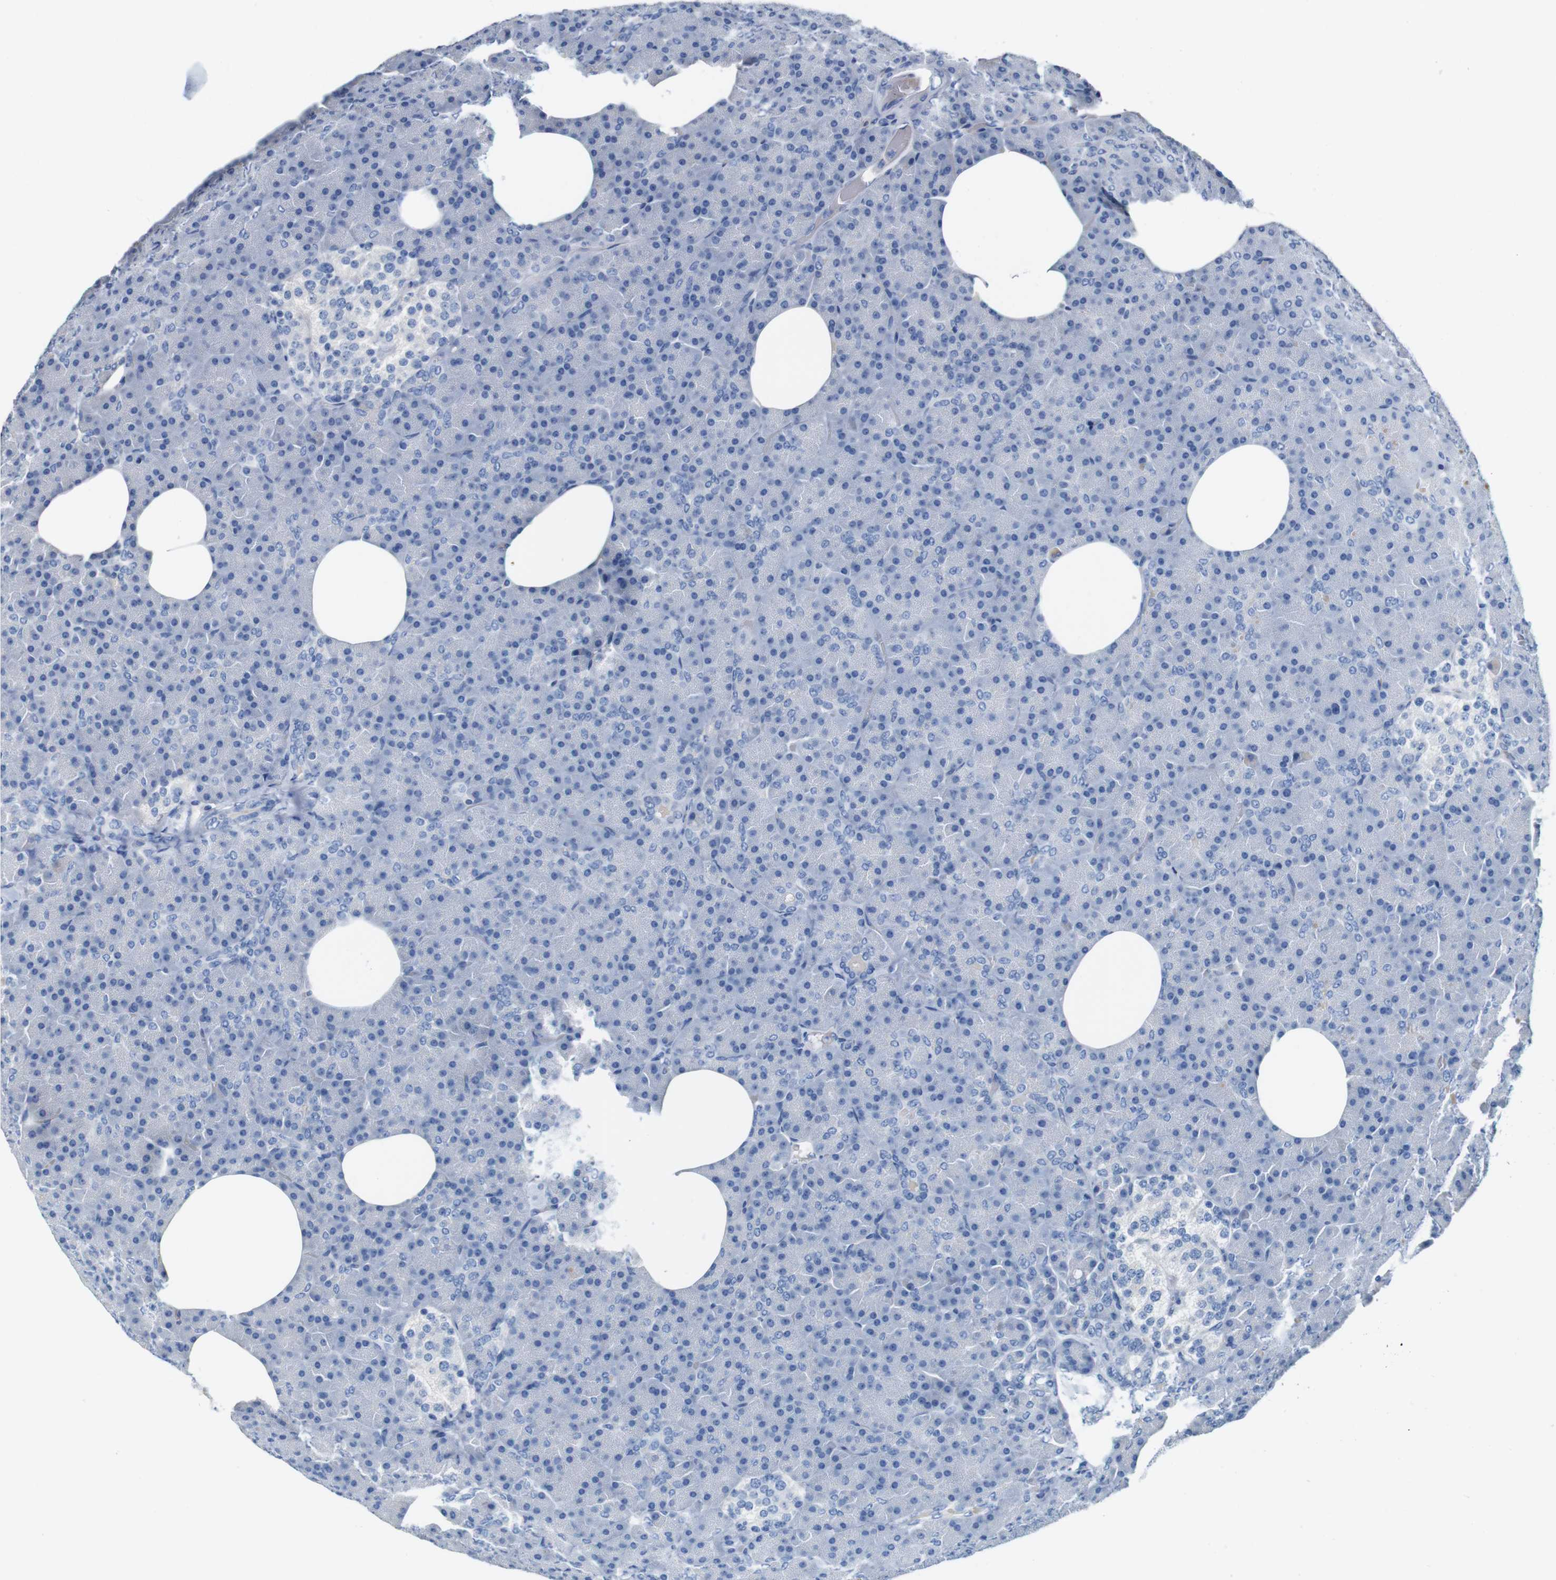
{"staining": {"intensity": "negative", "quantity": "none", "location": "none"}, "tissue": "pancreas", "cell_type": "Exocrine glandular cells", "image_type": "normal", "snomed": [{"axis": "morphology", "description": "Normal tissue, NOS"}, {"axis": "topography", "description": "Pancreas"}], "caption": "This photomicrograph is of normal pancreas stained with immunohistochemistry to label a protein in brown with the nuclei are counter-stained blue. There is no expression in exocrine glandular cells. The staining is performed using DAB (3,3'-diaminobenzidine) brown chromogen with nuclei counter-stained in using hematoxylin.", "gene": "IGSF8", "patient": {"sex": "female", "age": 35}}